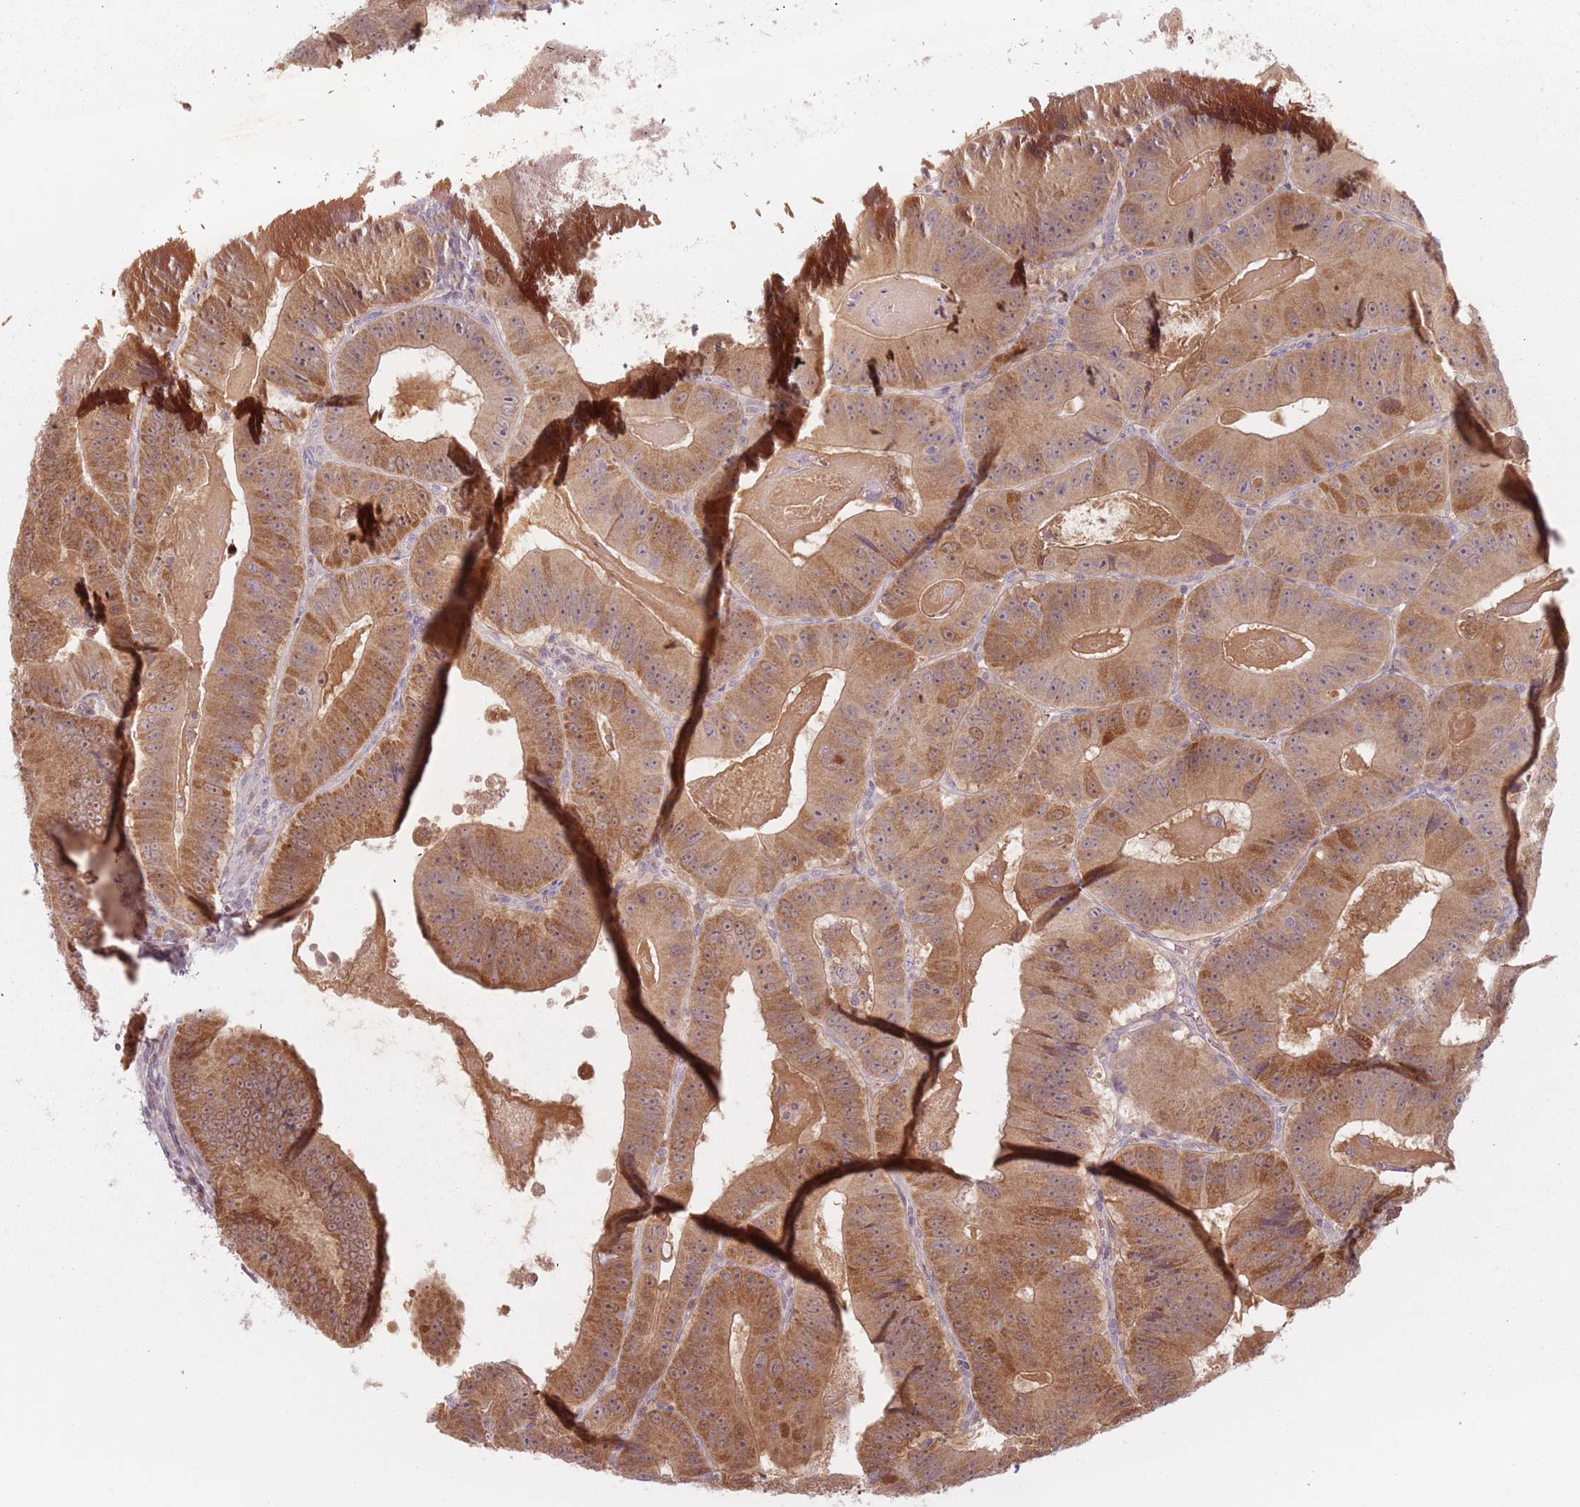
{"staining": {"intensity": "moderate", "quantity": ">75%", "location": "cytoplasmic/membranous,nuclear"}, "tissue": "colorectal cancer", "cell_type": "Tumor cells", "image_type": "cancer", "snomed": [{"axis": "morphology", "description": "Adenocarcinoma, NOS"}, {"axis": "topography", "description": "Colon"}], "caption": "Human colorectal cancer (adenocarcinoma) stained with a protein marker displays moderate staining in tumor cells.", "gene": "NAXE", "patient": {"sex": "female", "age": 86}}